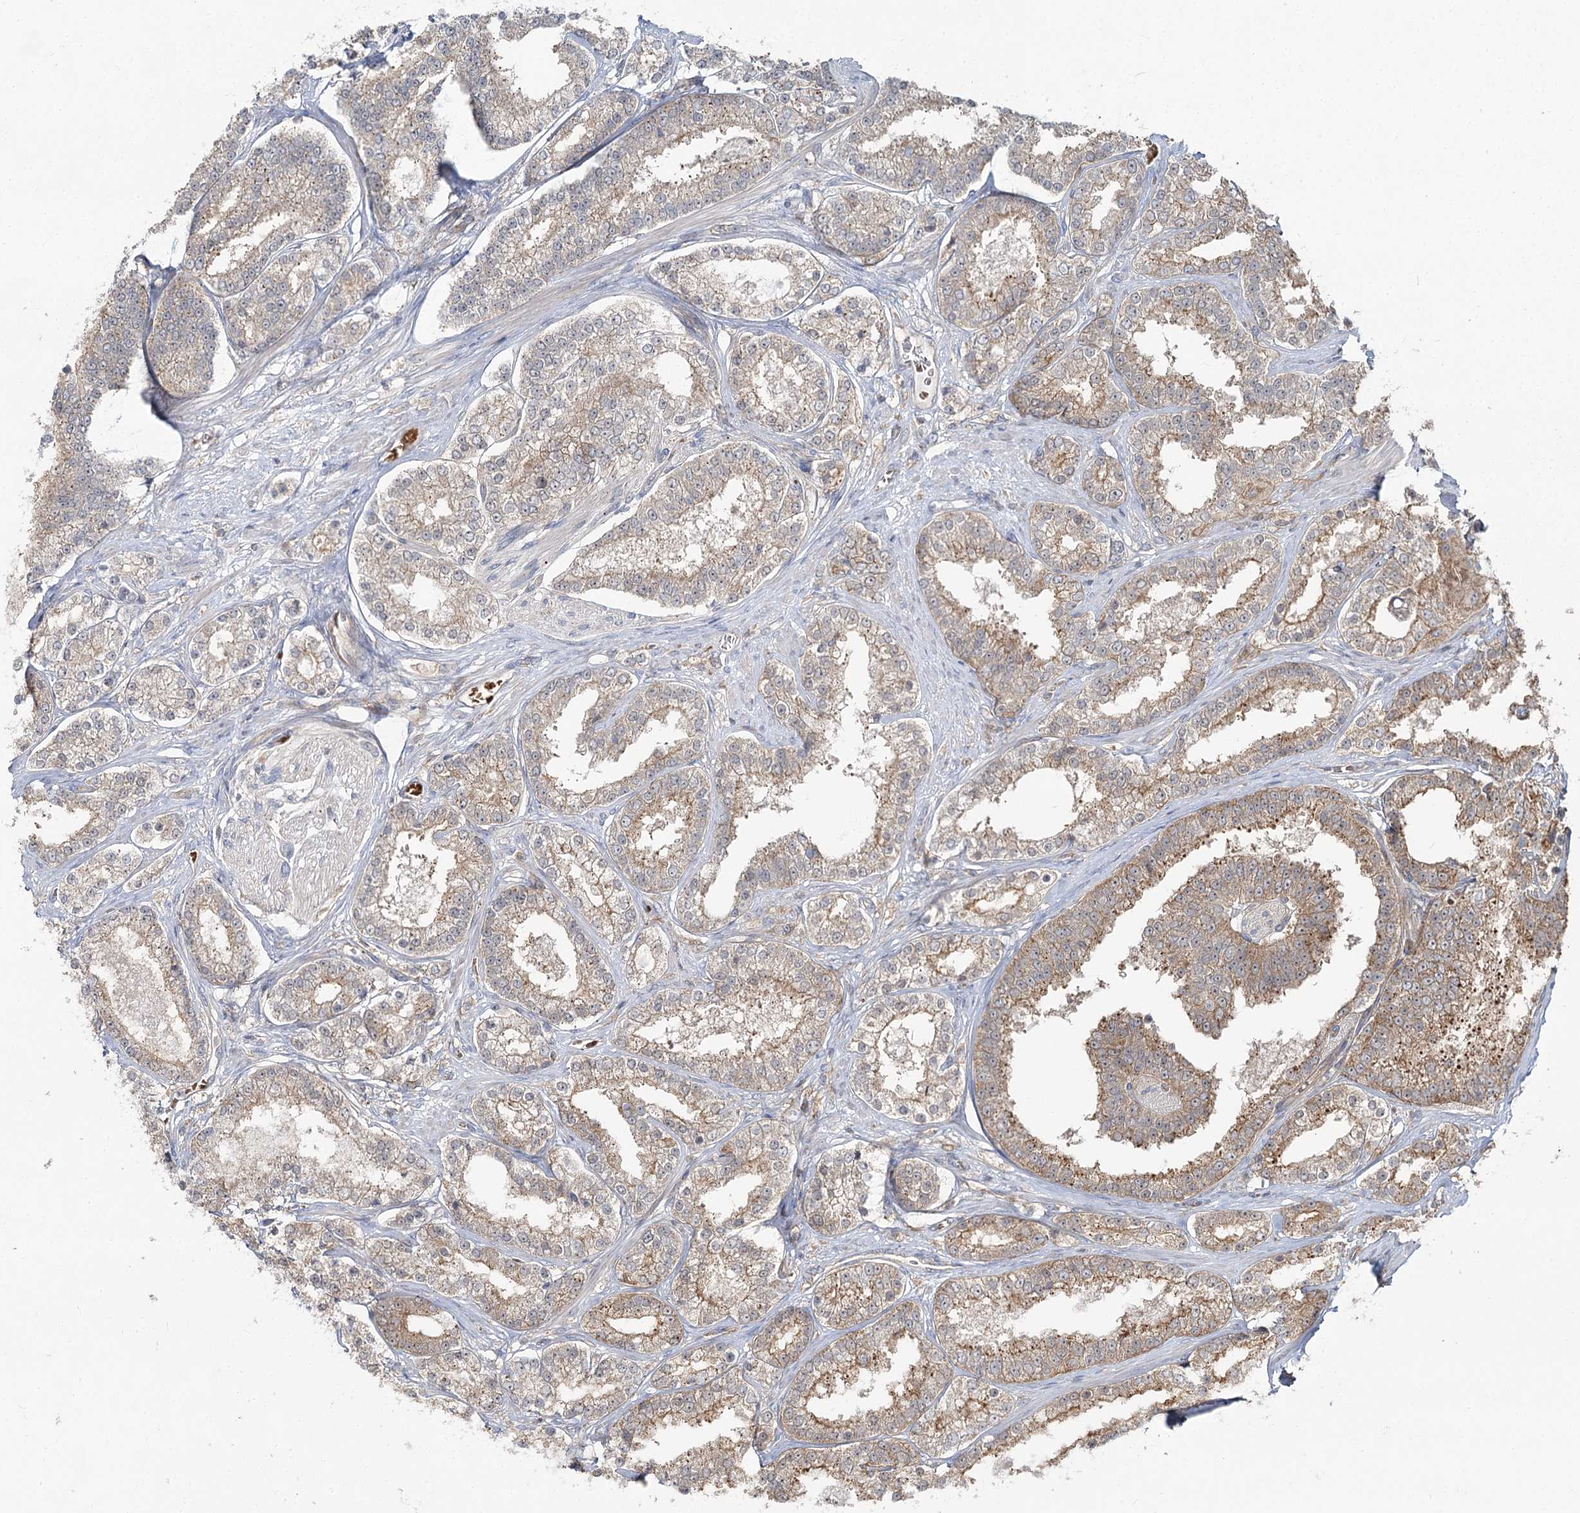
{"staining": {"intensity": "weak", "quantity": ">75%", "location": "cytoplasmic/membranous"}, "tissue": "prostate cancer", "cell_type": "Tumor cells", "image_type": "cancer", "snomed": [{"axis": "morphology", "description": "Normal tissue, NOS"}, {"axis": "morphology", "description": "Adenocarcinoma, High grade"}, {"axis": "topography", "description": "Prostate"}], "caption": "Prostate cancer stained for a protein (brown) exhibits weak cytoplasmic/membranous positive expression in approximately >75% of tumor cells.", "gene": "PCBD2", "patient": {"sex": "male", "age": 83}}